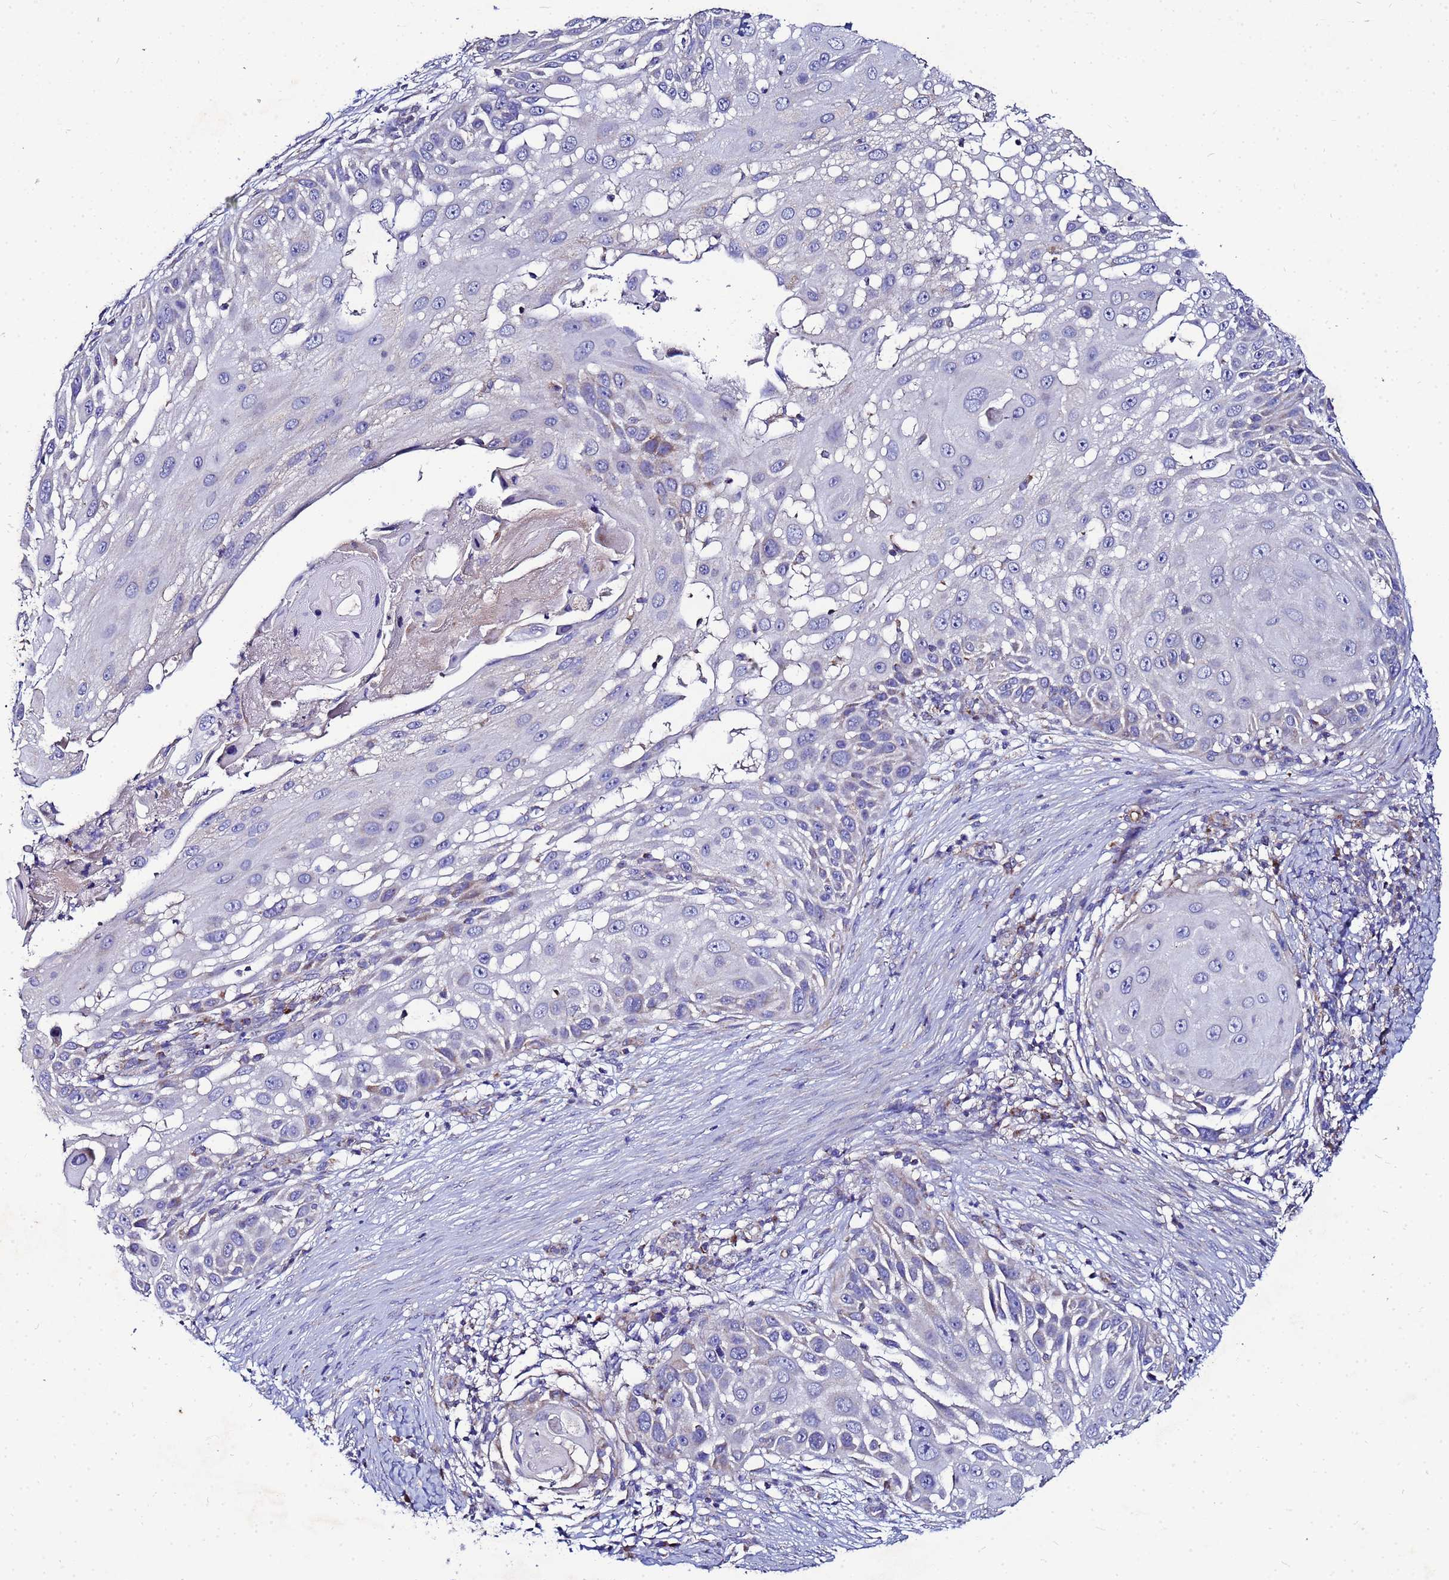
{"staining": {"intensity": "weak", "quantity": "<25%", "location": "cytoplasmic/membranous"}, "tissue": "skin cancer", "cell_type": "Tumor cells", "image_type": "cancer", "snomed": [{"axis": "morphology", "description": "Squamous cell carcinoma, NOS"}, {"axis": "topography", "description": "Skin"}], "caption": "Immunohistochemical staining of skin cancer (squamous cell carcinoma) displays no significant staining in tumor cells.", "gene": "FAHD2A", "patient": {"sex": "female", "age": 44}}